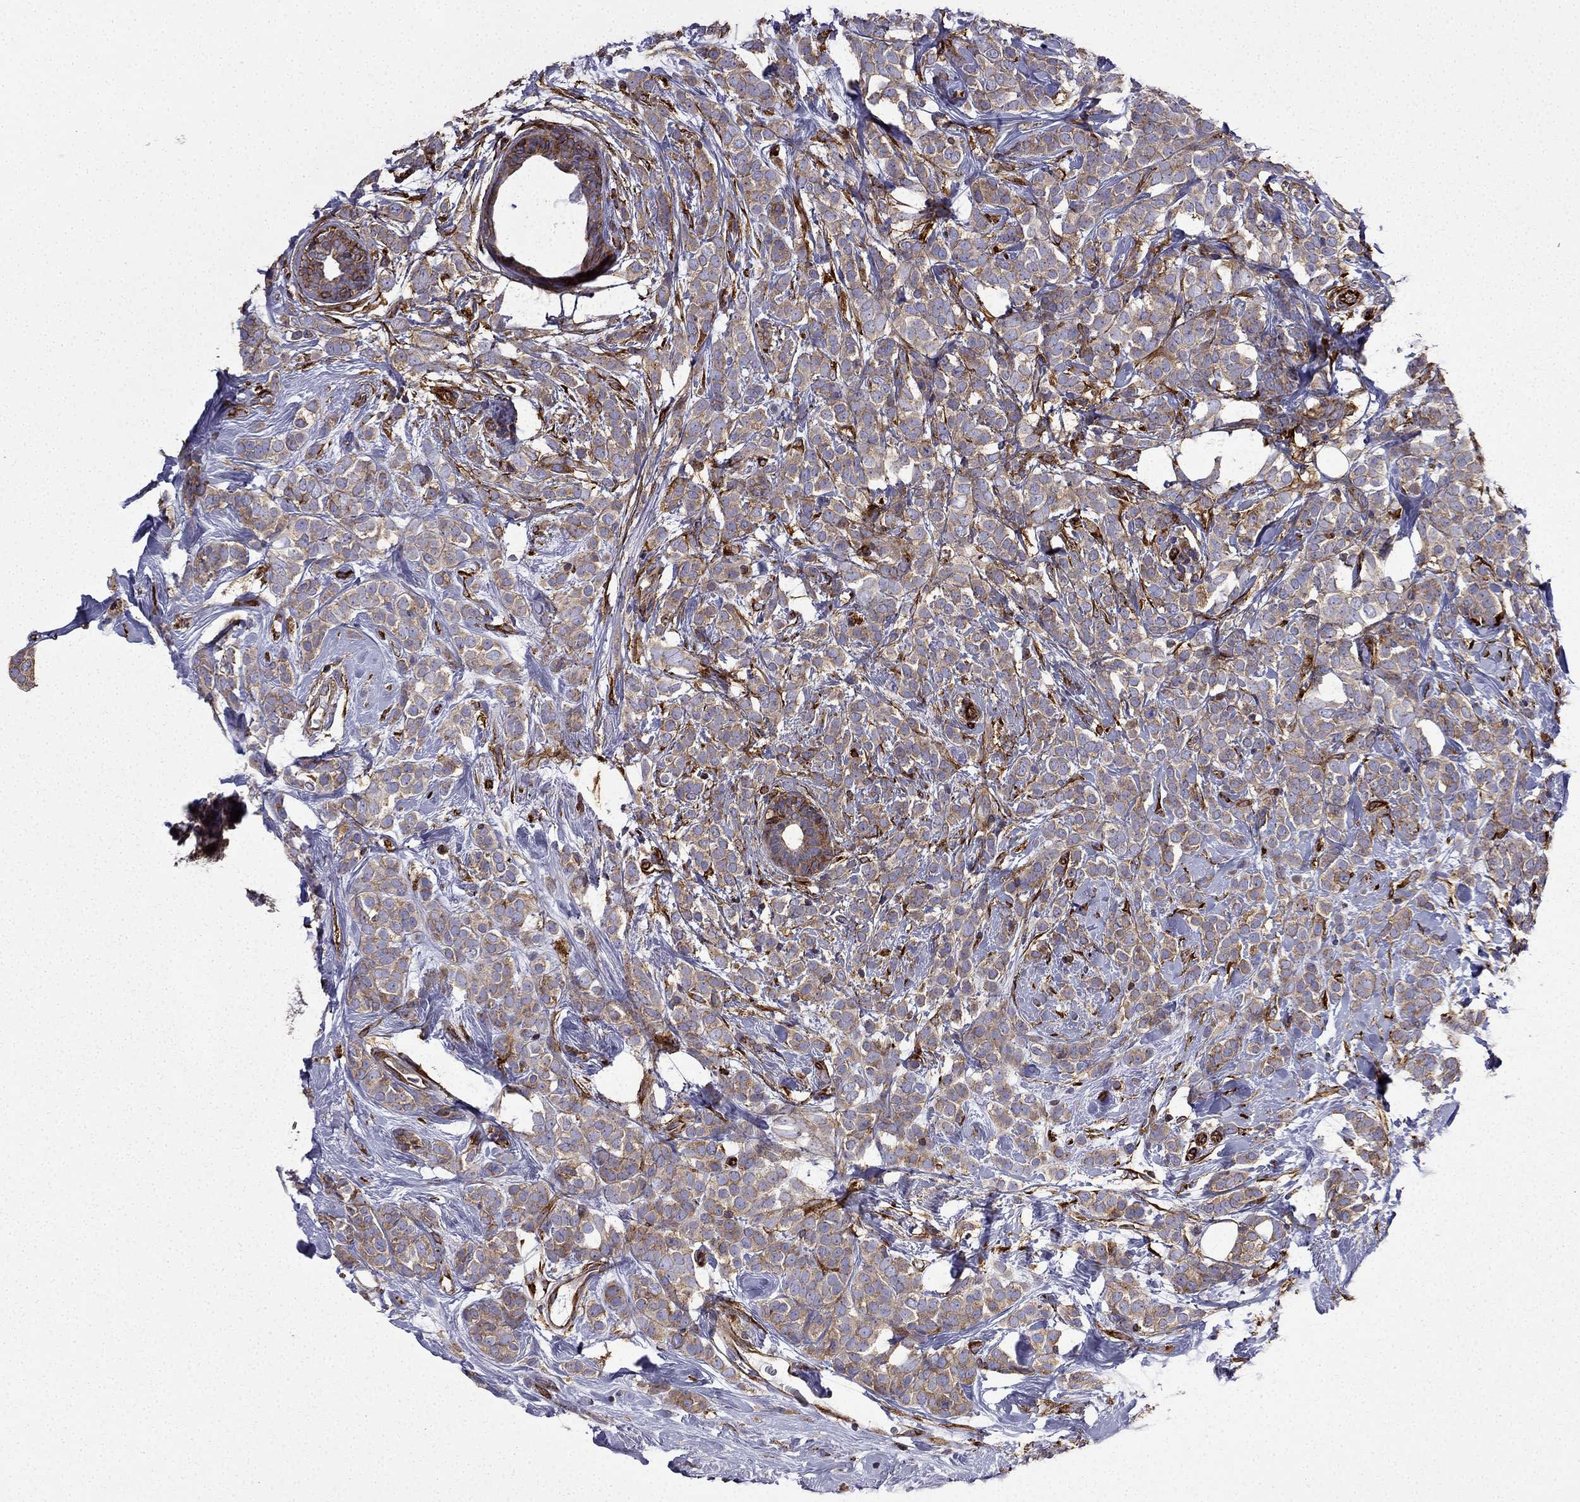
{"staining": {"intensity": "moderate", "quantity": ">75%", "location": "cytoplasmic/membranous"}, "tissue": "breast cancer", "cell_type": "Tumor cells", "image_type": "cancer", "snomed": [{"axis": "morphology", "description": "Lobular carcinoma"}, {"axis": "topography", "description": "Breast"}], "caption": "IHC (DAB (3,3'-diaminobenzidine)) staining of human lobular carcinoma (breast) displays moderate cytoplasmic/membranous protein positivity in about >75% of tumor cells.", "gene": "MAP4", "patient": {"sex": "female", "age": 49}}